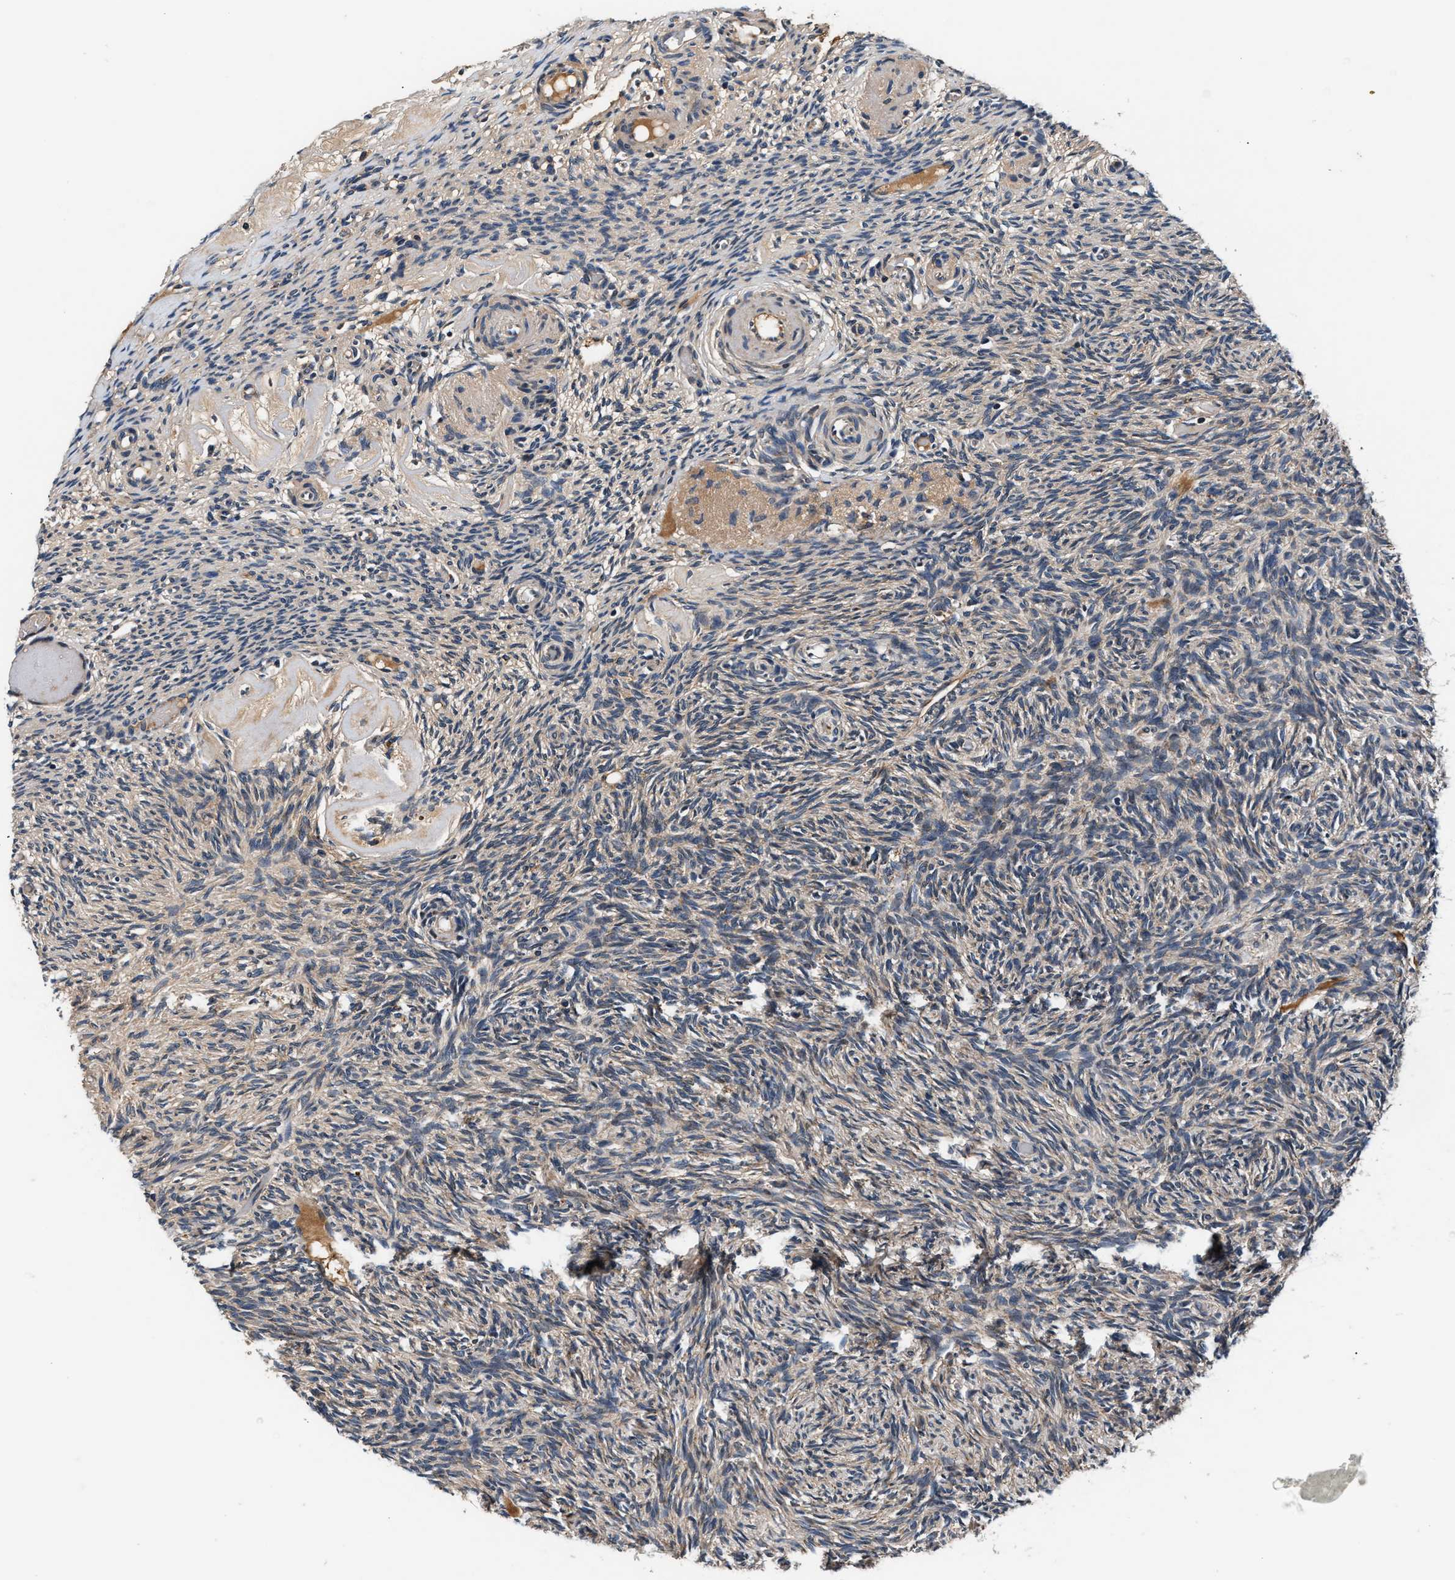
{"staining": {"intensity": "weak", "quantity": "25%-75%", "location": "cytoplasmic/membranous"}, "tissue": "ovary", "cell_type": "Ovarian stroma cells", "image_type": "normal", "snomed": [{"axis": "morphology", "description": "Normal tissue, NOS"}, {"axis": "topography", "description": "Ovary"}], "caption": "Ovary stained with immunohistochemistry (IHC) shows weak cytoplasmic/membranous positivity in approximately 25%-75% of ovarian stroma cells.", "gene": "IMMT", "patient": {"sex": "female", "age": 60}}